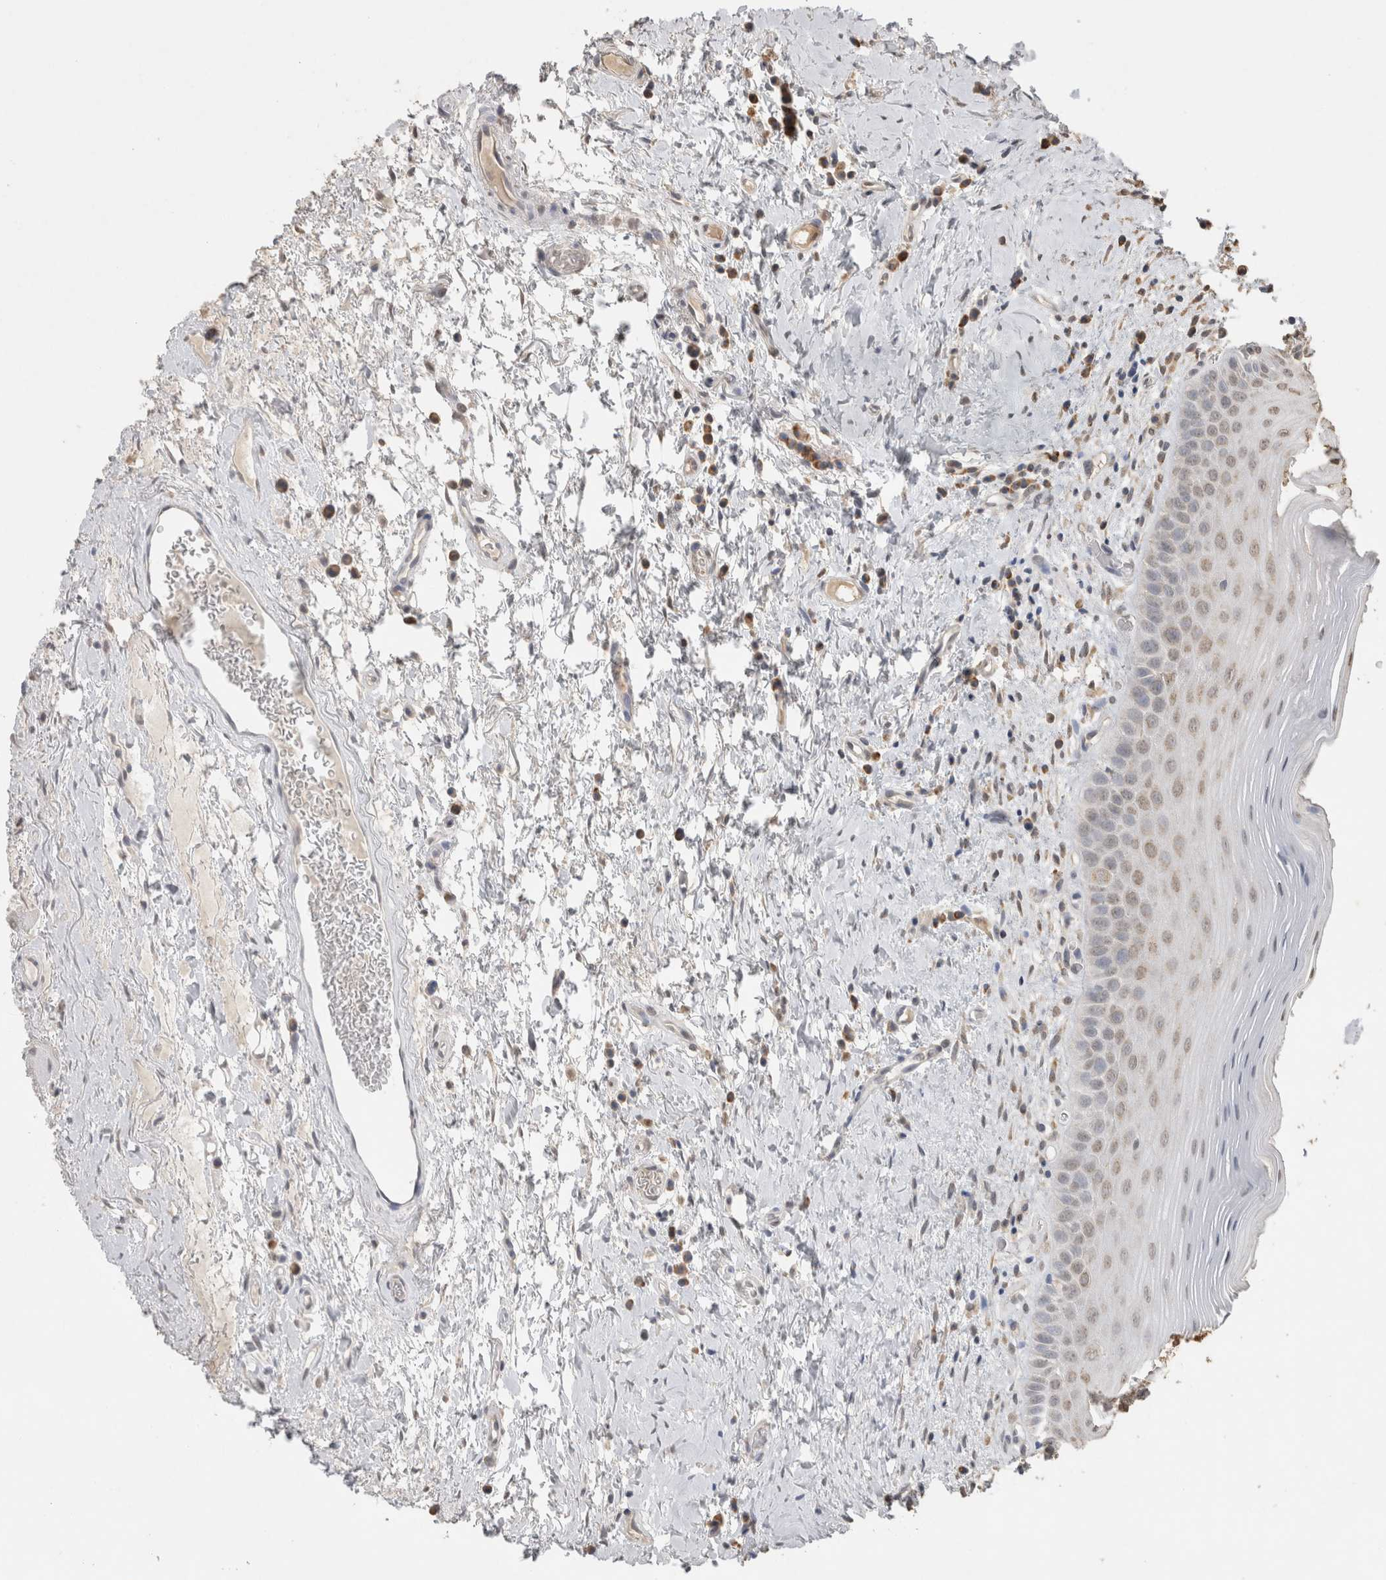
{"staining": {"intensity": "weak", "quantity": ">75%", "location": "nuclear"}, "tissue": "oral mucosa", "cell_type": "Squamous epithelial cells", "image_type": "normal", "snomed": [{"axis": "morphology", "description": "Normal tissue, NOS"}, {"axis": "topography", "description": "Oral tissue"}], "caption": "An image of oral mucosa stained for a protein exhibits weak nuclear brown staining in squamous epithelial cells.", "gene": "NOMO1", "patient": {"sex": "male", "age": 82}}